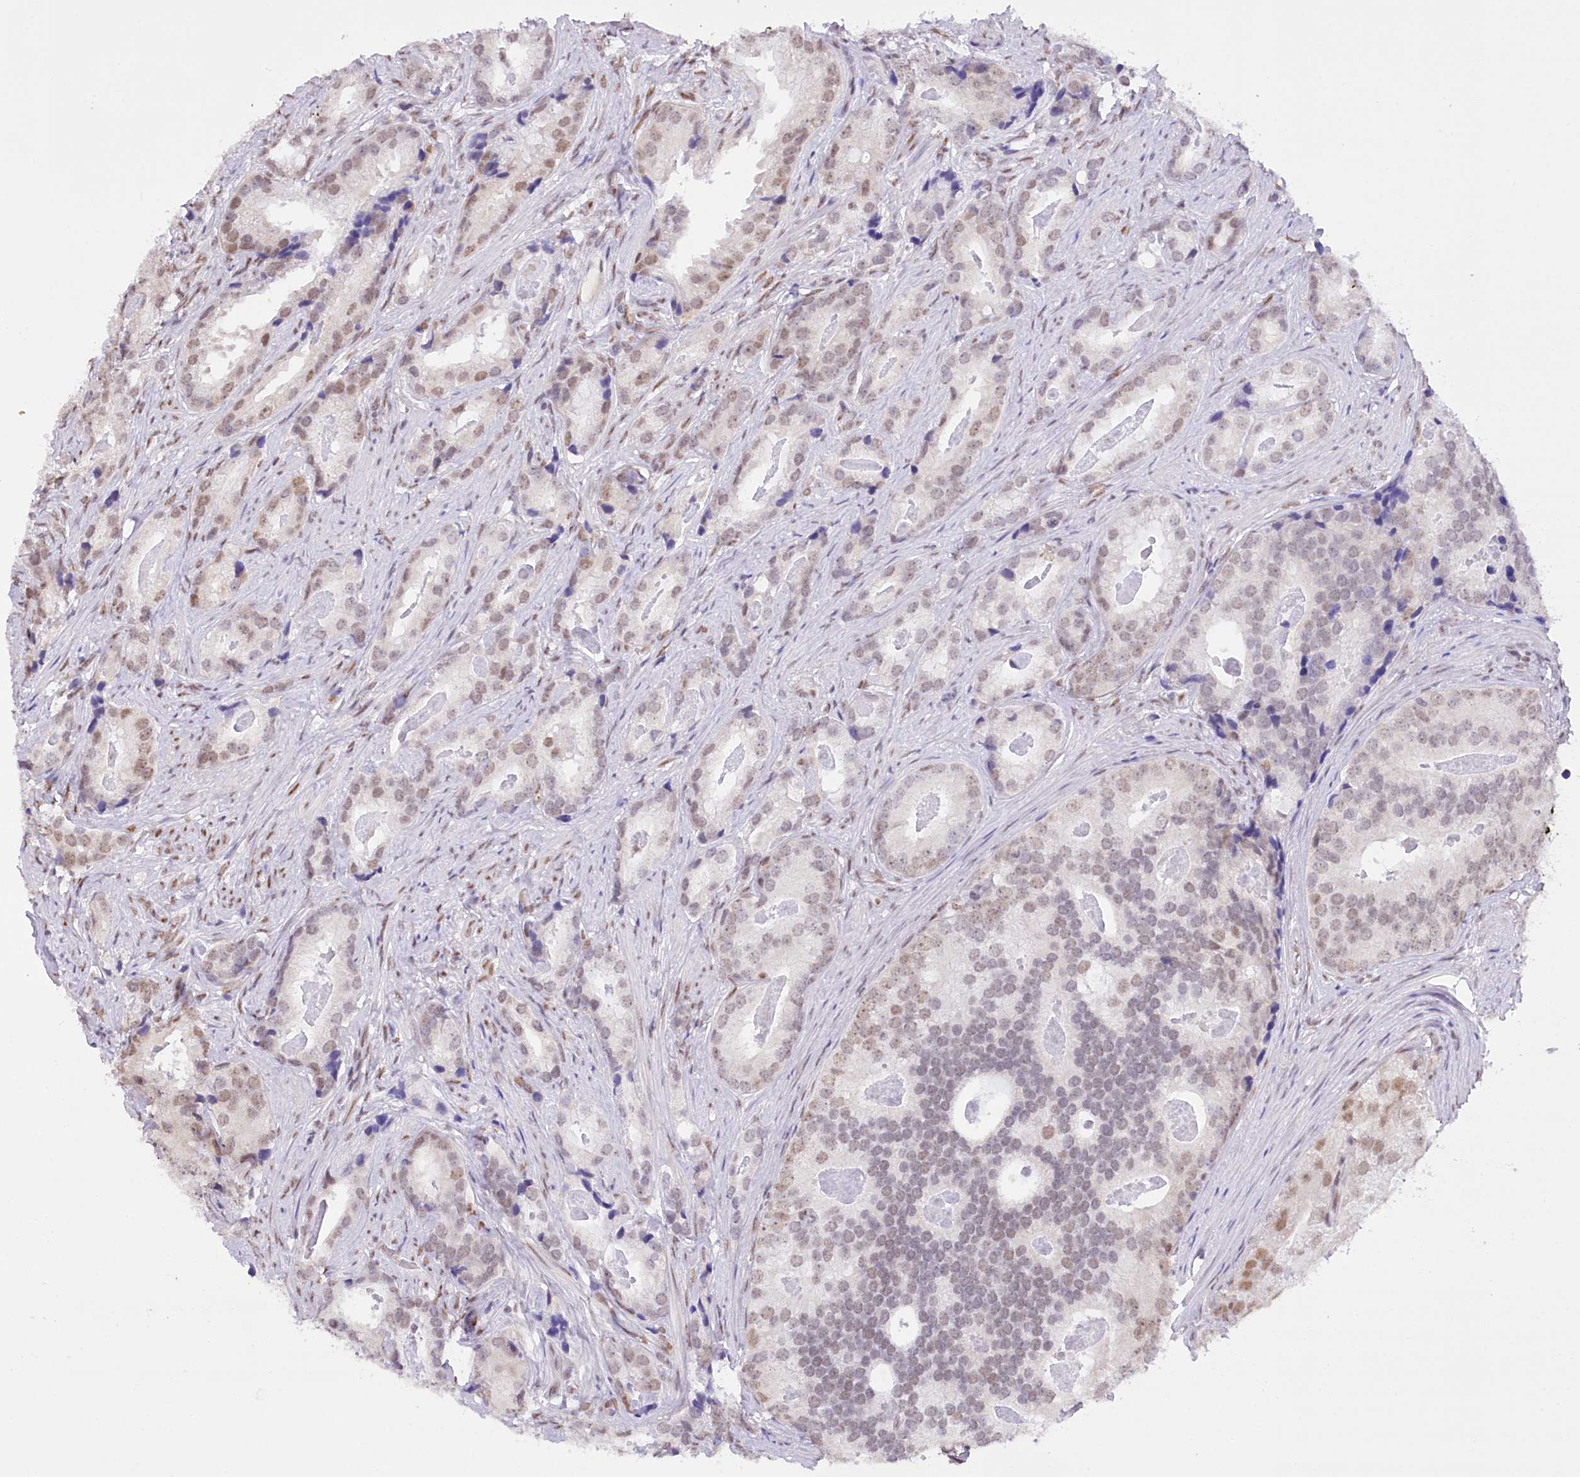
{"staining": {"intensity": "moderate", "quantity": "25%-75%", "location": "nuclear"}, "tissue": "prostate cancer", "cell_type": "Tumor cells", "image_type": "cancer", "snomed": [{"axis": "morphology", "description": "Adenocarcinoma, Low grade"}, {"axis": "topography", "description": "Prostate"}], "caption": "Protein staining of prostate cancer tissue exhibits moderate nuclear staining in about 25%-75% of tumor cells. The staining is performed using DAB brown chromogen to label protein expression. The nuclei are counter-stained blue using hematoxylin.", "gene": "HNRNPA0", "patient": {"sex": "male", "age": 71}}